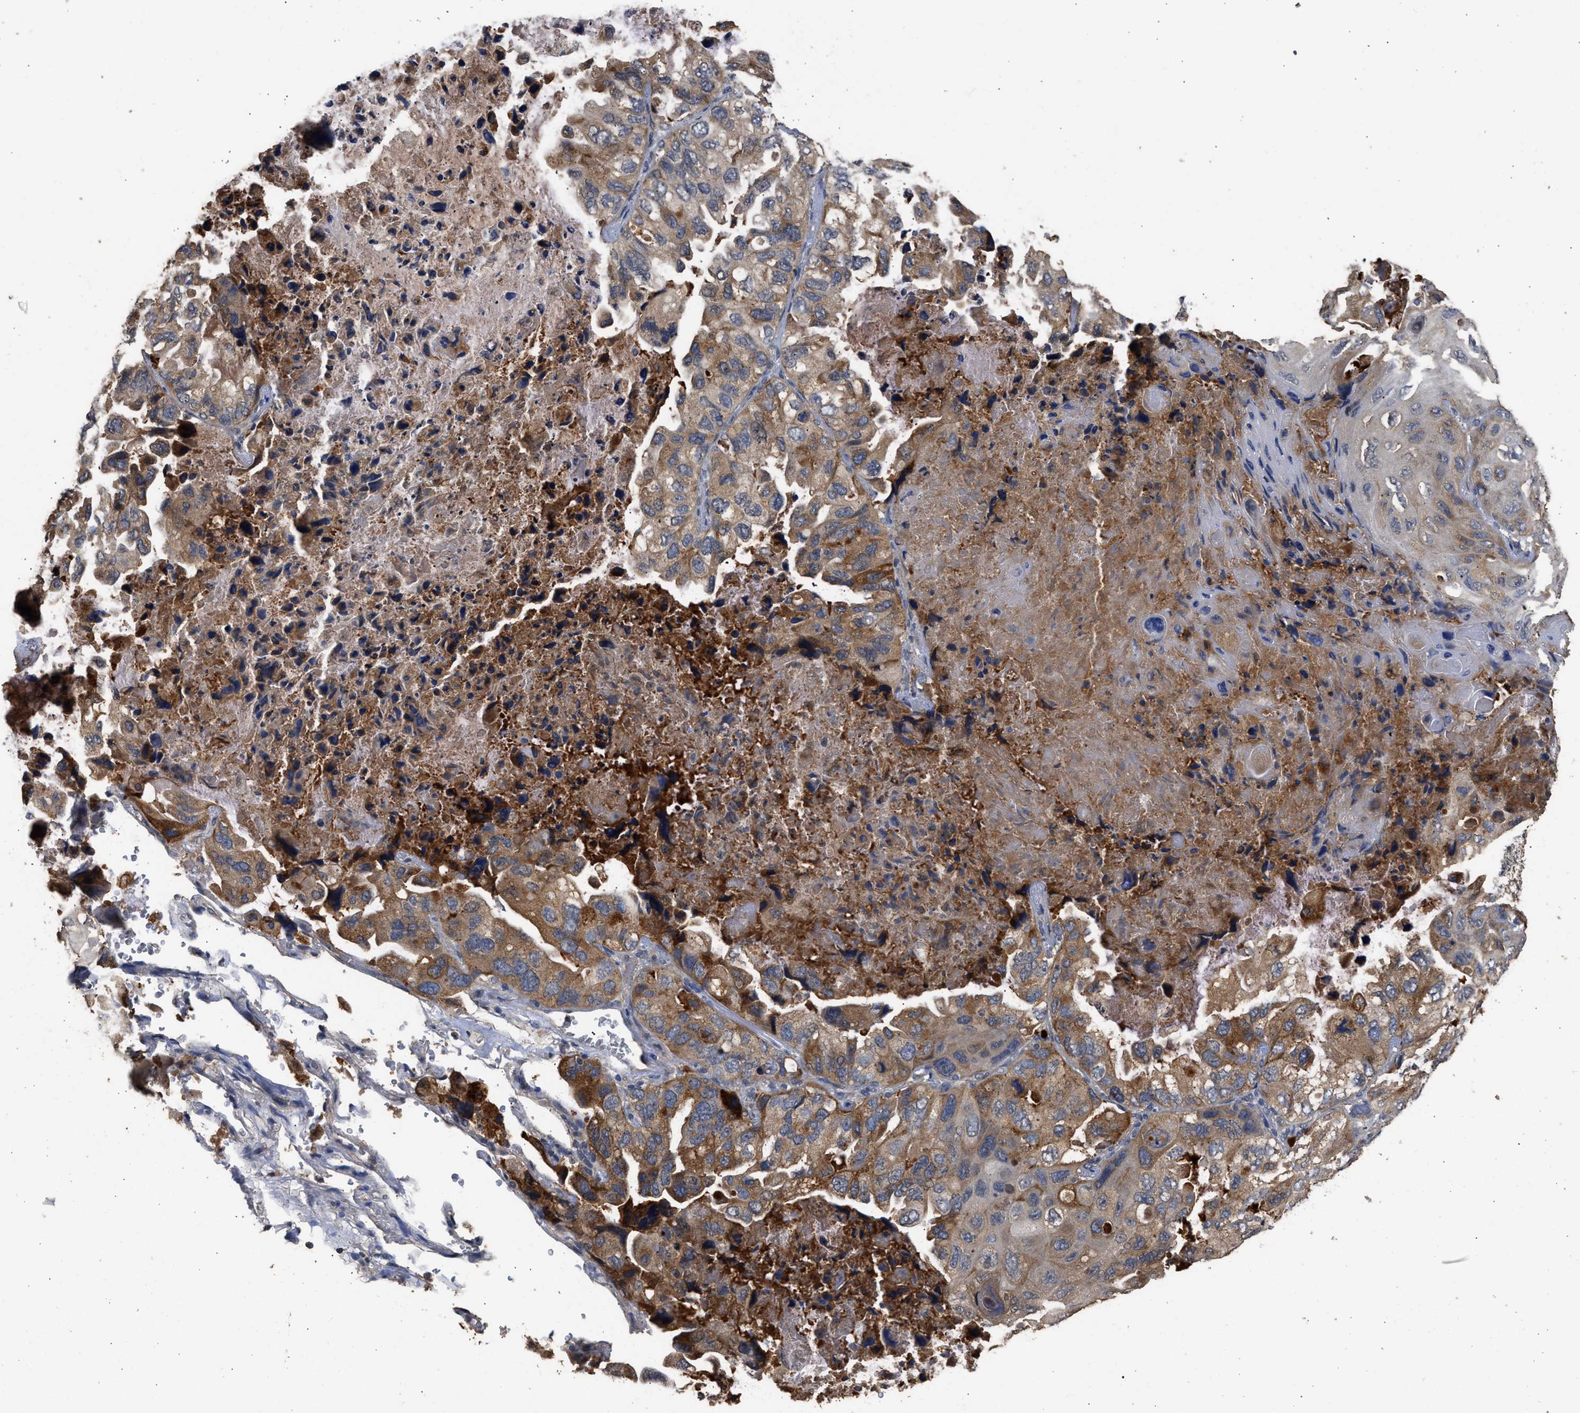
{"staining": {"intensity": "moderate", "quantity": ">75%", "location": "cytoplasmic/membranous"}, "tissue": "lung cancer", "cell_type": "Tumor cells", "image_type": "cancer", "snomed": [{"axis": "morphology", "description": "Squamous cell carcinoma, NOS"}, {"axis": "topography", "description": "Lung"}], "caption": "Protein staining reveals moderate cytoplasmic/membranous positivity in about >75% of tumor cells in lung cancer (squamous cell carcinoma). (Brightfield microscopy of DAB IHC at high magnification).", "gene": "SPINT2", "patient": {"sex": "female", "age": 73}}